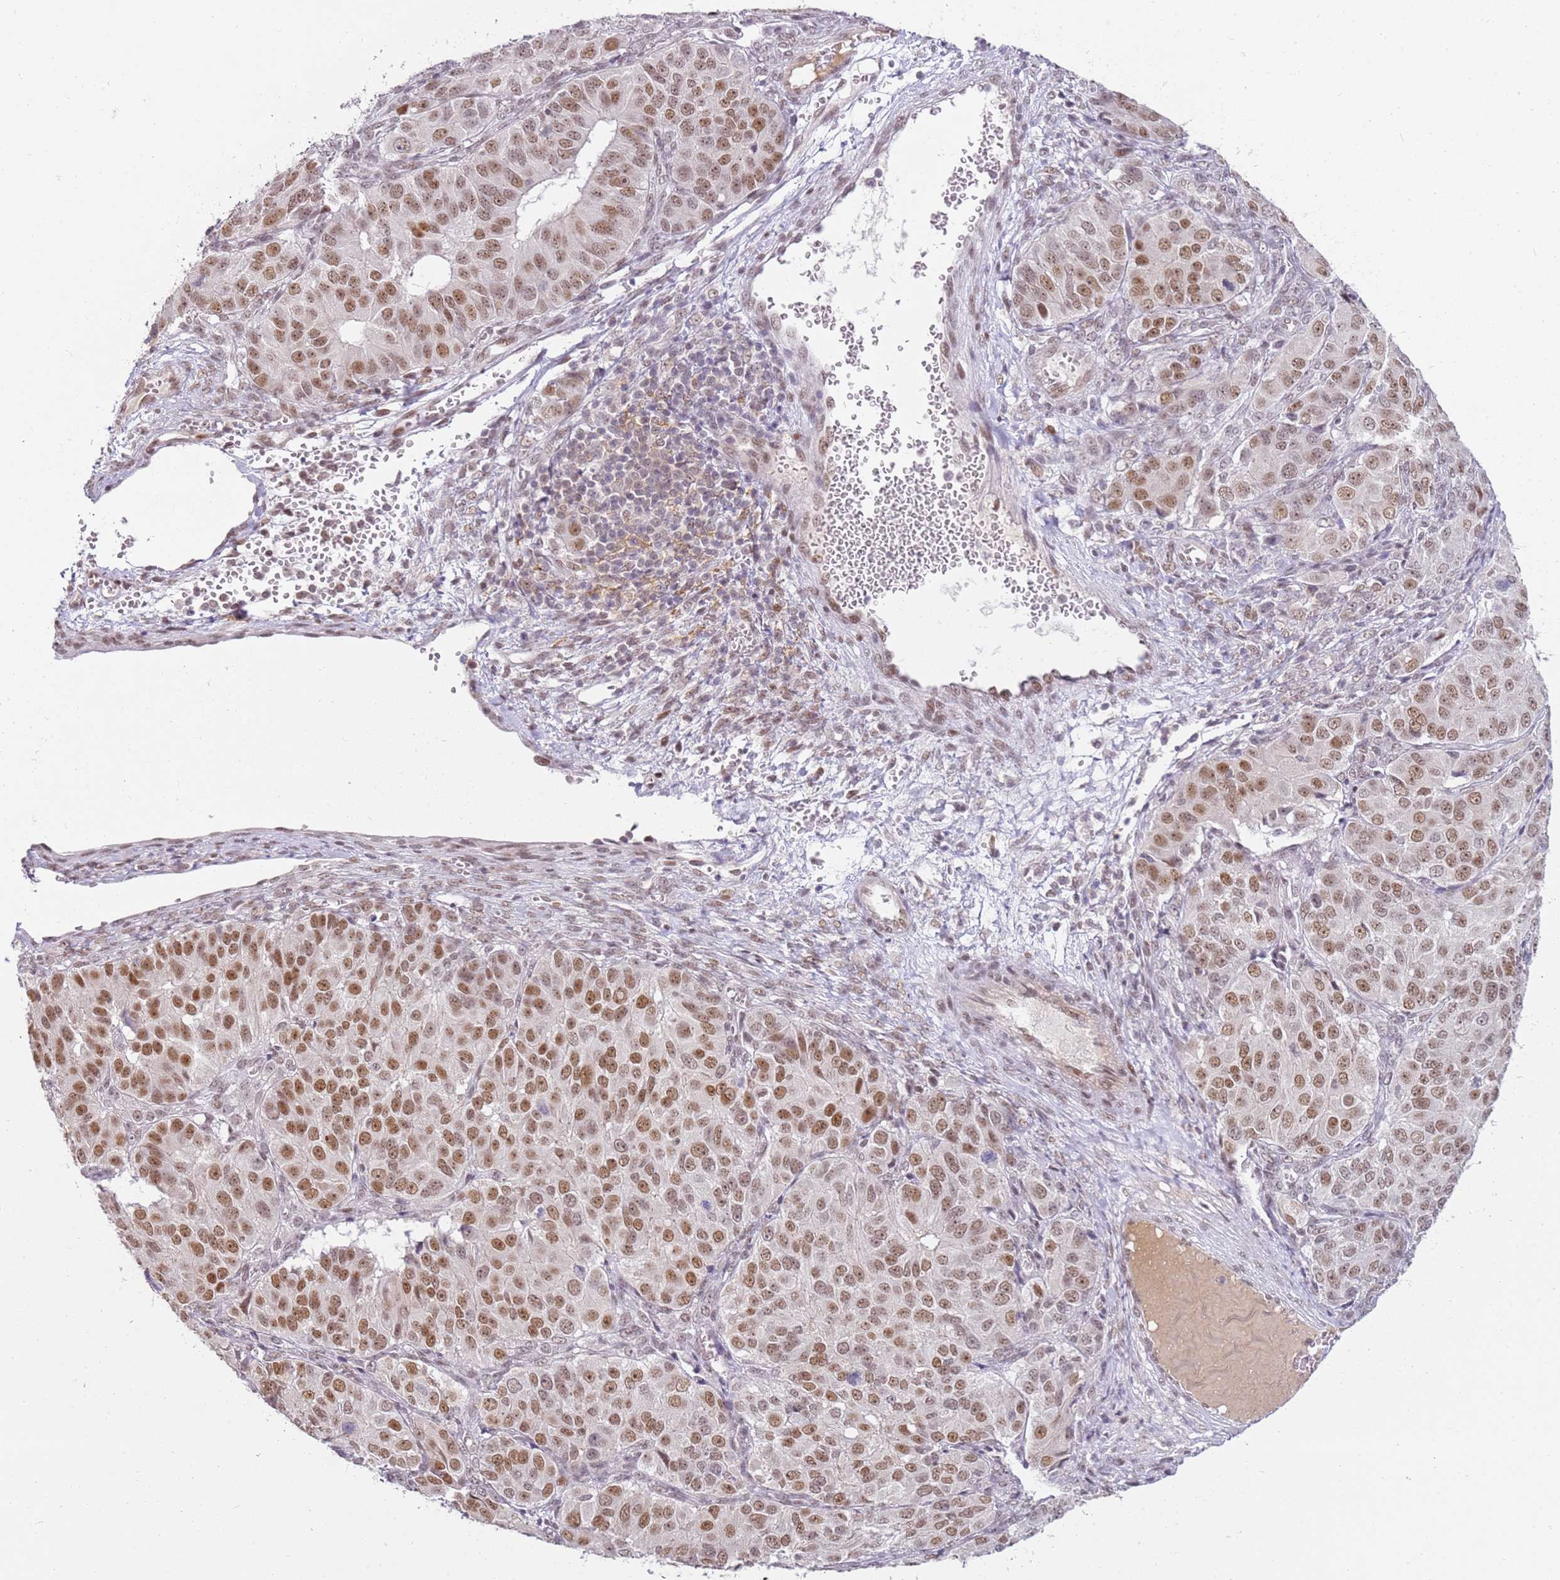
{"staining": {"intensity": "moderate", "quantity": ">75%", "location": "nuclear"}, "tissue": "ovarian cancer", "cell_type": "Tumor cells", "image_type": "cancer", "snomed": [{"axis": "morphology", "description": "Carcinoma, endometroid"}, {"axis": "topography", "description": "Ovary"}], "caption": "Moderate nuclear positivity is present in about >75% of tumor cells in endometroid carcinoma (ovarian). (Stains: DAB (3,3'-diaminobenzidine) in brown, nuclei in blue, Microscopy: brightfield microscopy at high magnification).", "gene": "PHC2", "patient": {"sex": "female", "age": 51}}